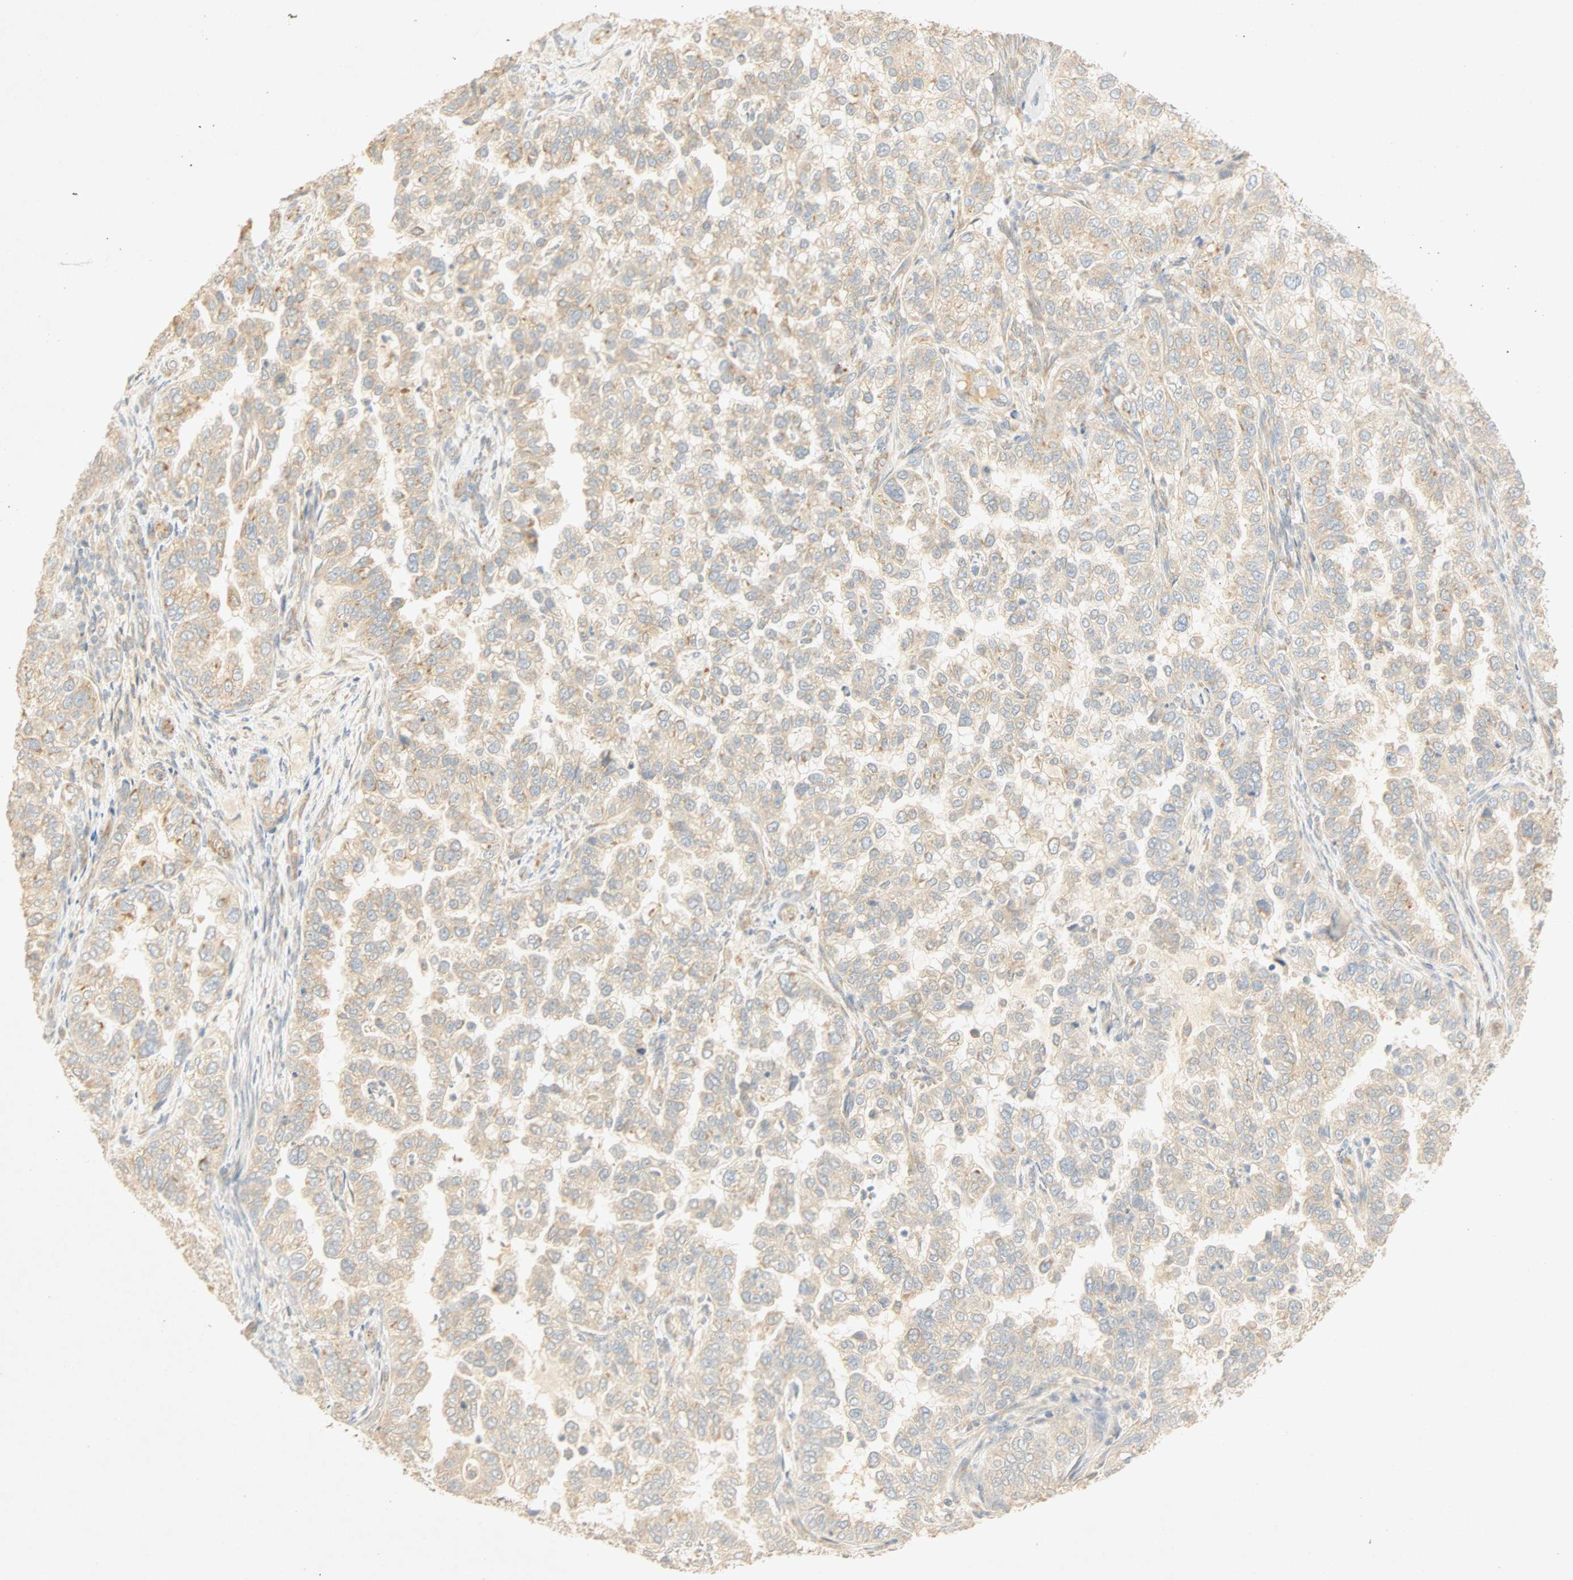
{"staining": {"intensity": "weak", "quantity": "25%-75%", "location": "cytoplasmic/membranous"}, "tissue": "endometrial cancer", "cell_type": "Tumor cells", "image_type": "cancer", "snomed": [{"axis": "morphology", "description": "Adenocarcinoma, NOS"}, {"axis": "topography", "description": "Endometrium"}], "caption": "Tumor cells show low levels of weak cytoplasmic/membranous staining in approximately 25%-75% of cells in human endometrial adenocarcinoma.", "gene": "SELENBP1", "patient": {"sex": "female", "age": 85}}